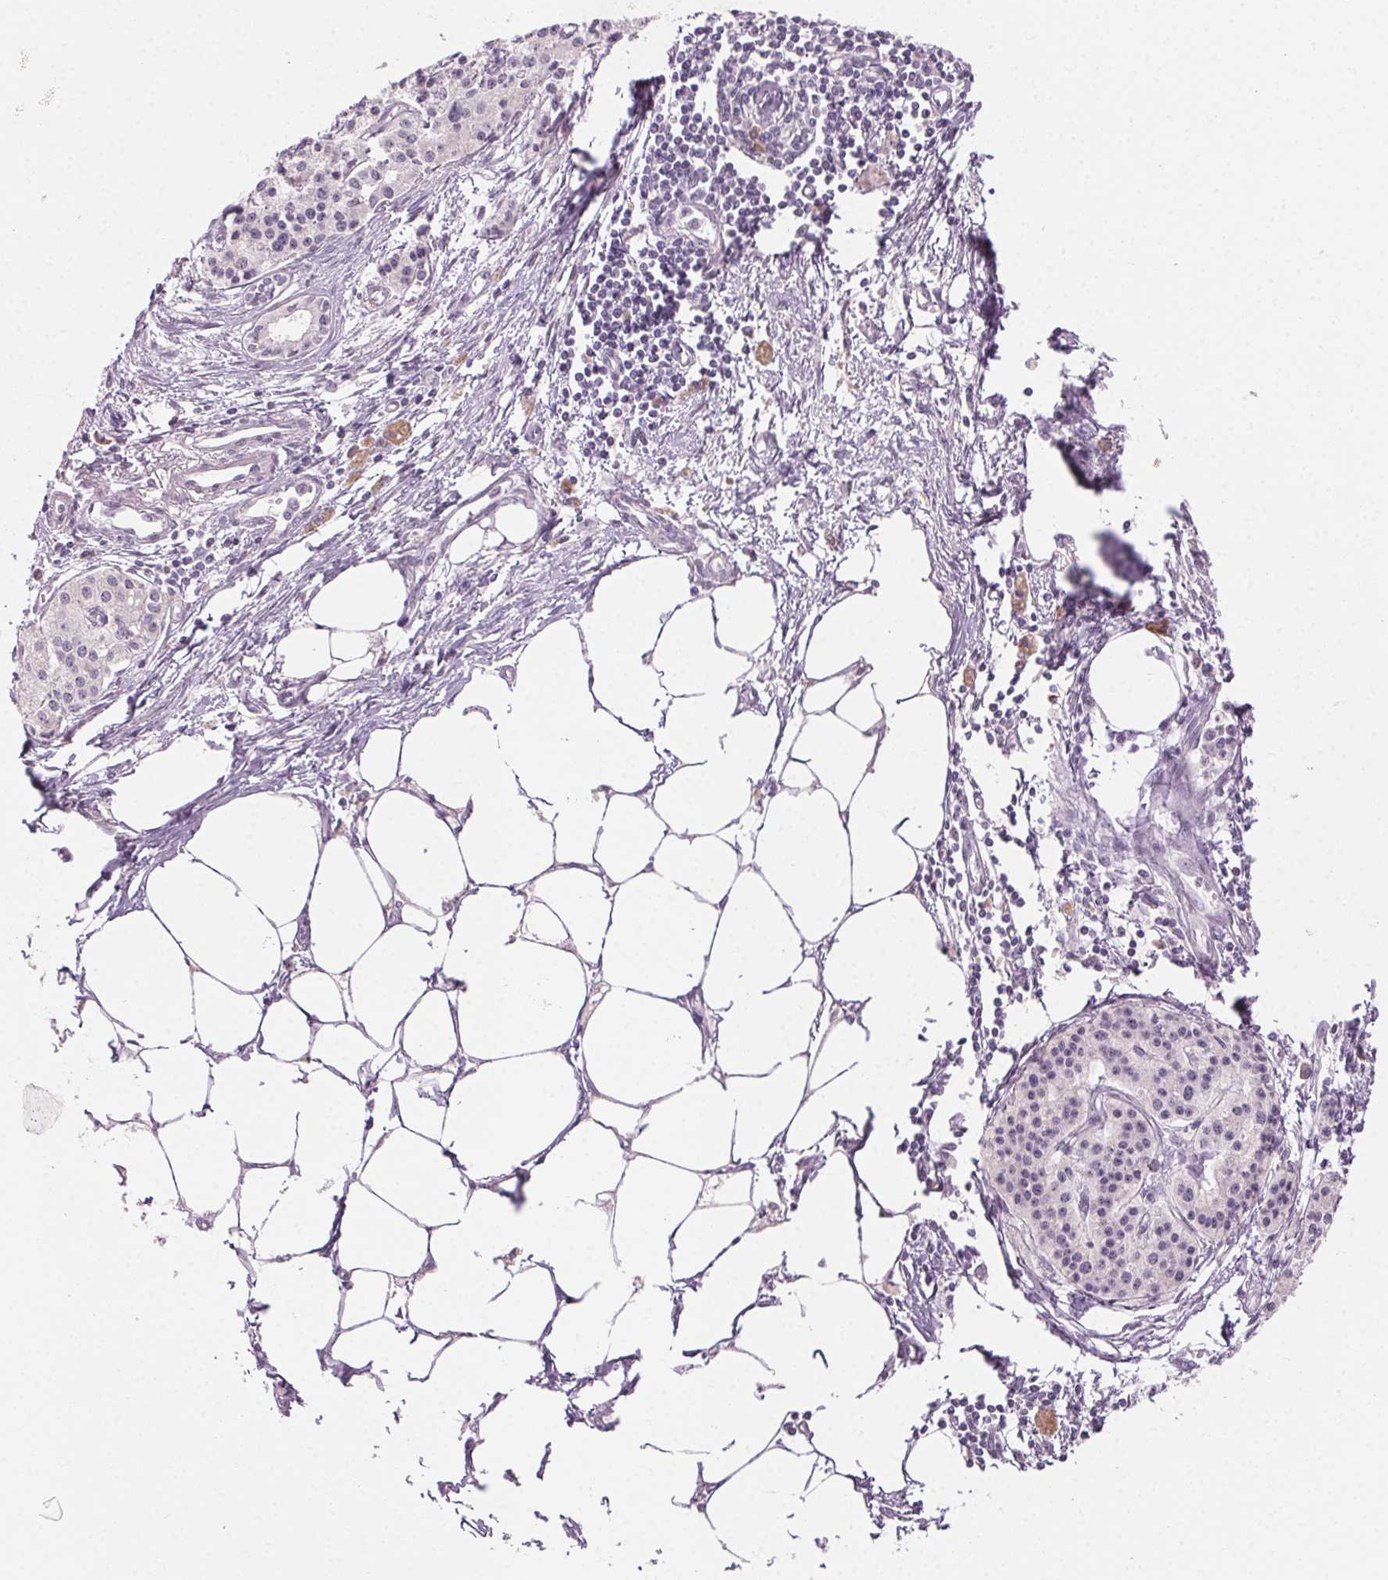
{"staining": {"intensity": "negative", "quantity": "none", "location": "none"}, "tissue": "pancreatic cancer", "cell_type": "Tumor cells", "image_type": "cancer", "snomed": [{"axis": "morphology", "description": "Adenocarcinoma, NOS"}, {"axis": "topography", "description": "Pancreas"}], "caption": "The immunohistochemistry (IHC) image has no significant expression in tumor cells of pancreatic cancer (adenocarcinoma) tissue. (Stains: DAB immunohistochemistry with hematoxylin counter stain, Microscopy: brightfield microscopy at high magnification).", "gene": "HSF5", "patient": {"sex": "female", "age": 47}}